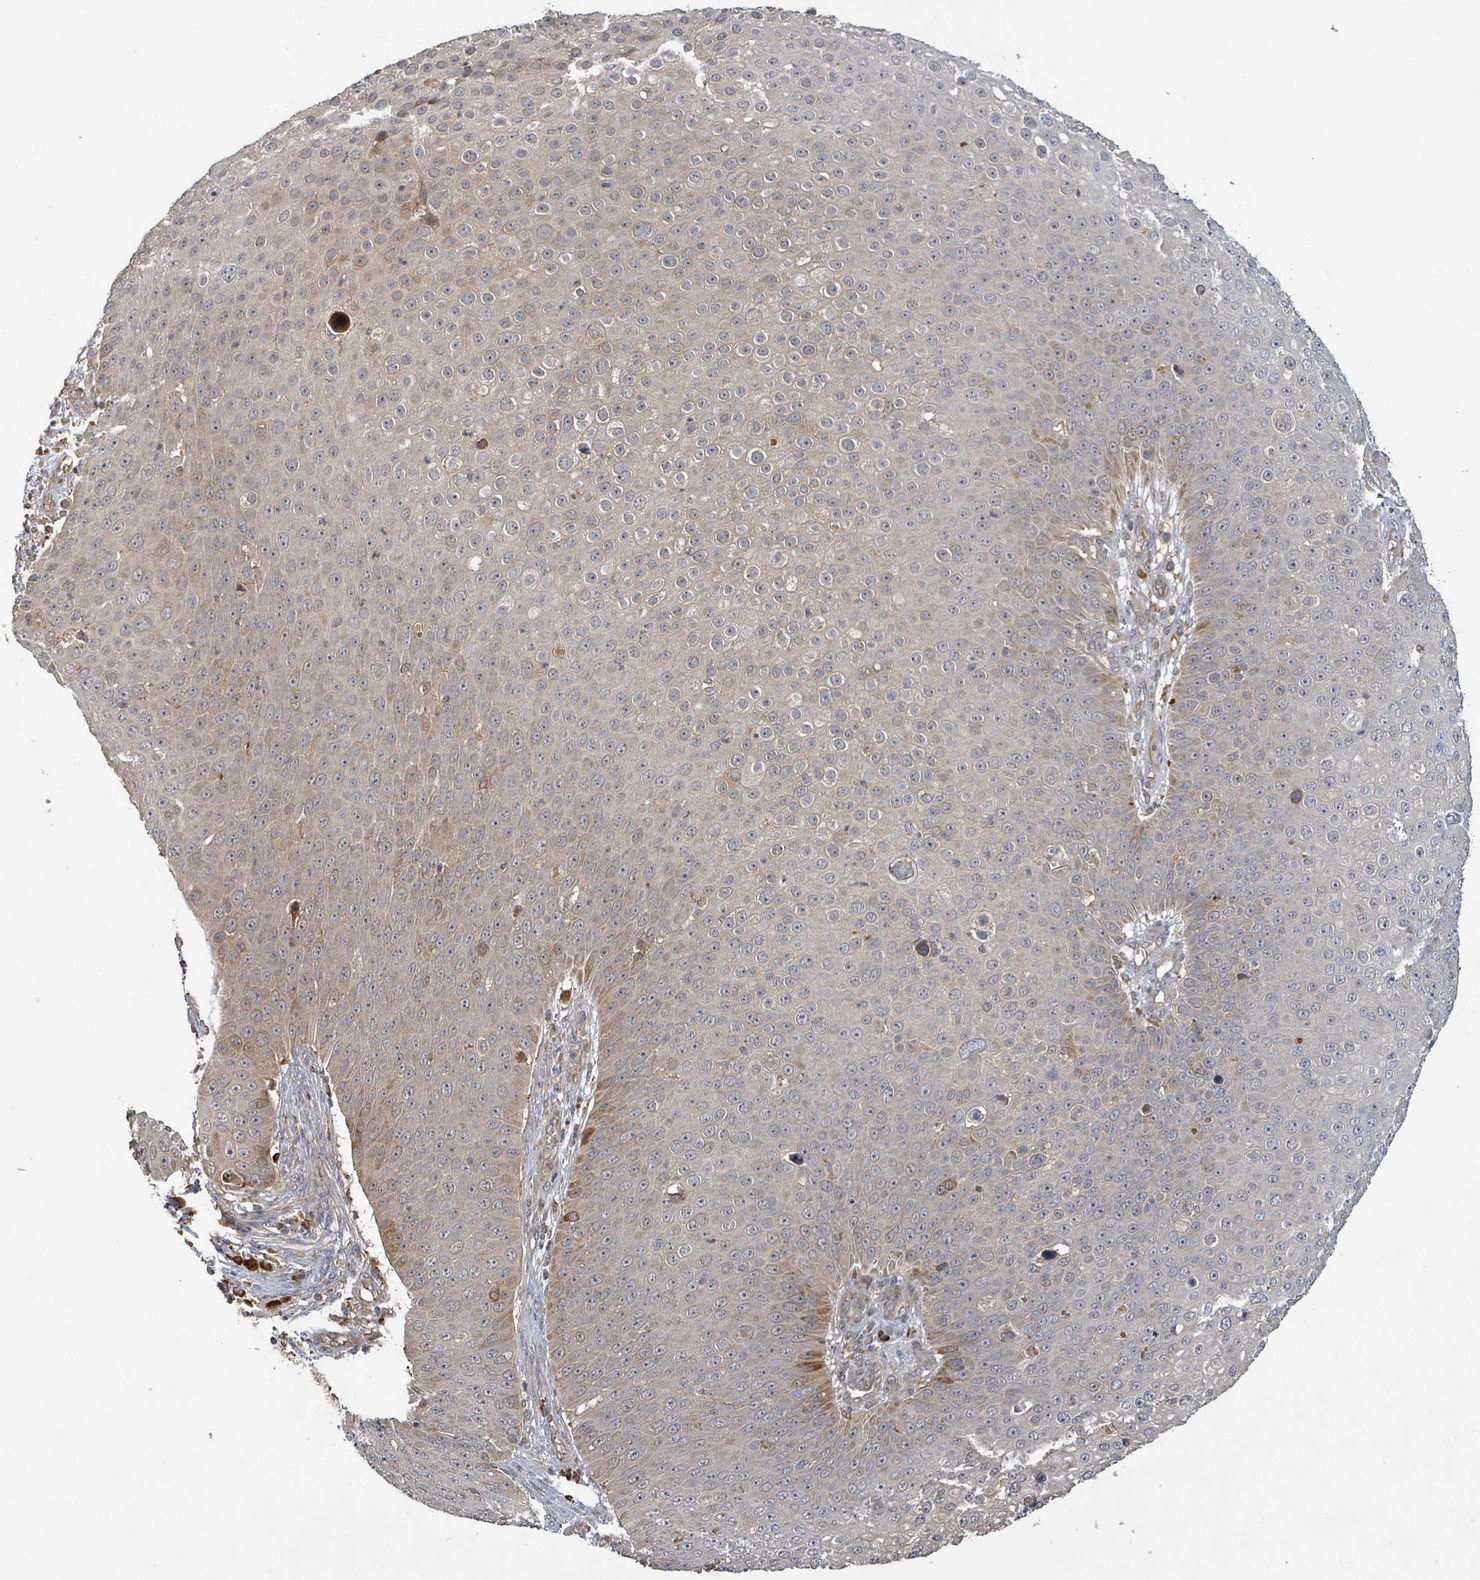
{"staining": {"intensity": "moderate", "quantity": "<25%", "location": "cytoplasmic/membranous"}, "tissue": "skin cancer", "cell_type": "Tumor cells", "image_type": "cancer", "snomed": [{"axis": "morphology", "description": "Squamous cell carcinoma, NOS"}, {"axis": "topography", "description": "Skin"}], "caption": "Protein staining displays moderate cytoplasmic/membranous positivity in approximately <25% of tumor cells in skin squamous cell carcinoma.", "gene": "STARD4", "patient": {"sex": "male", "age": 71}}